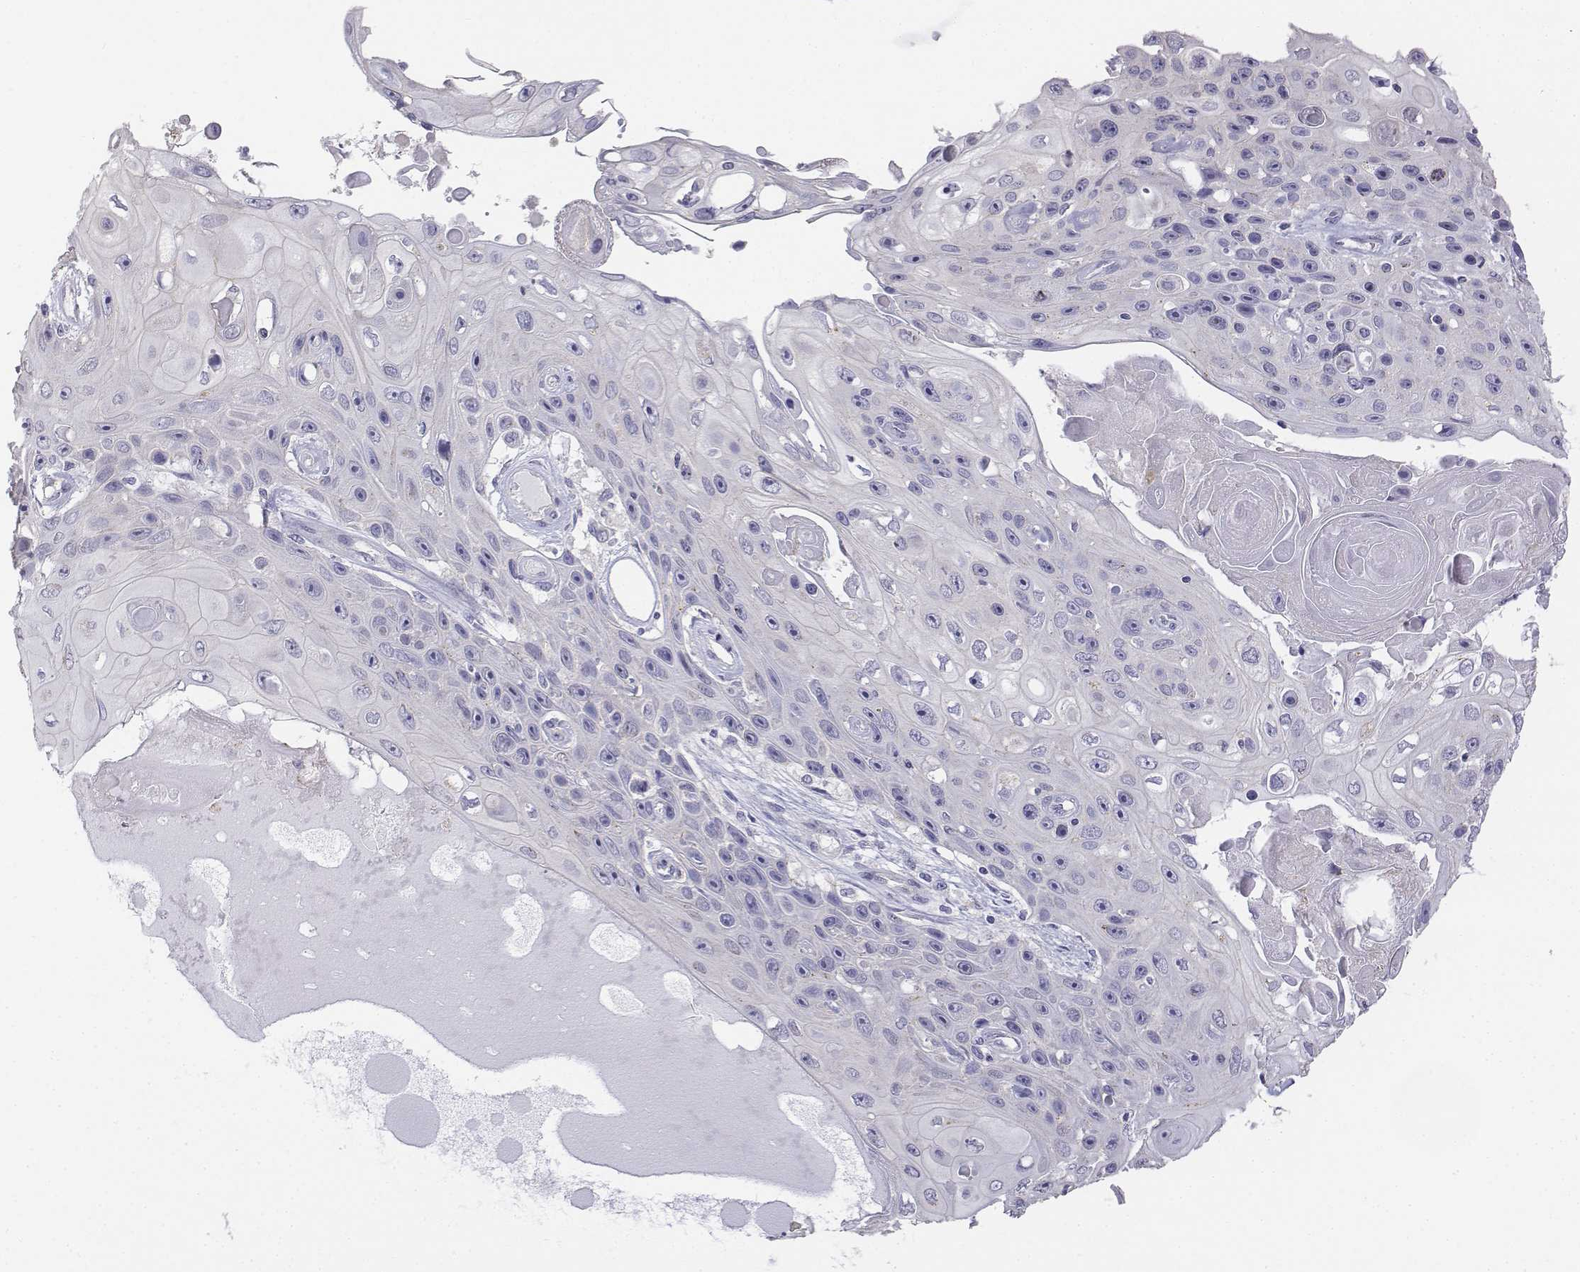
{"staining": {"intensity": "negative", "quantity": "none", "location": "none"}, "tissue": "skin cancer", "cell_type": "Tumor cells", "image_type": "cancer", "snomed": [{"axis": "morphology", "description": "Squamous cell carcinoma, NOS"}, {"axis": "topography", "description": "Skin"}], "caption": "Skin cancer was stained to show a protein in brown. There is no significant staining in tumor cells.", "gene": "LGSN", "patient": {"sex": "male", "age": 82}}